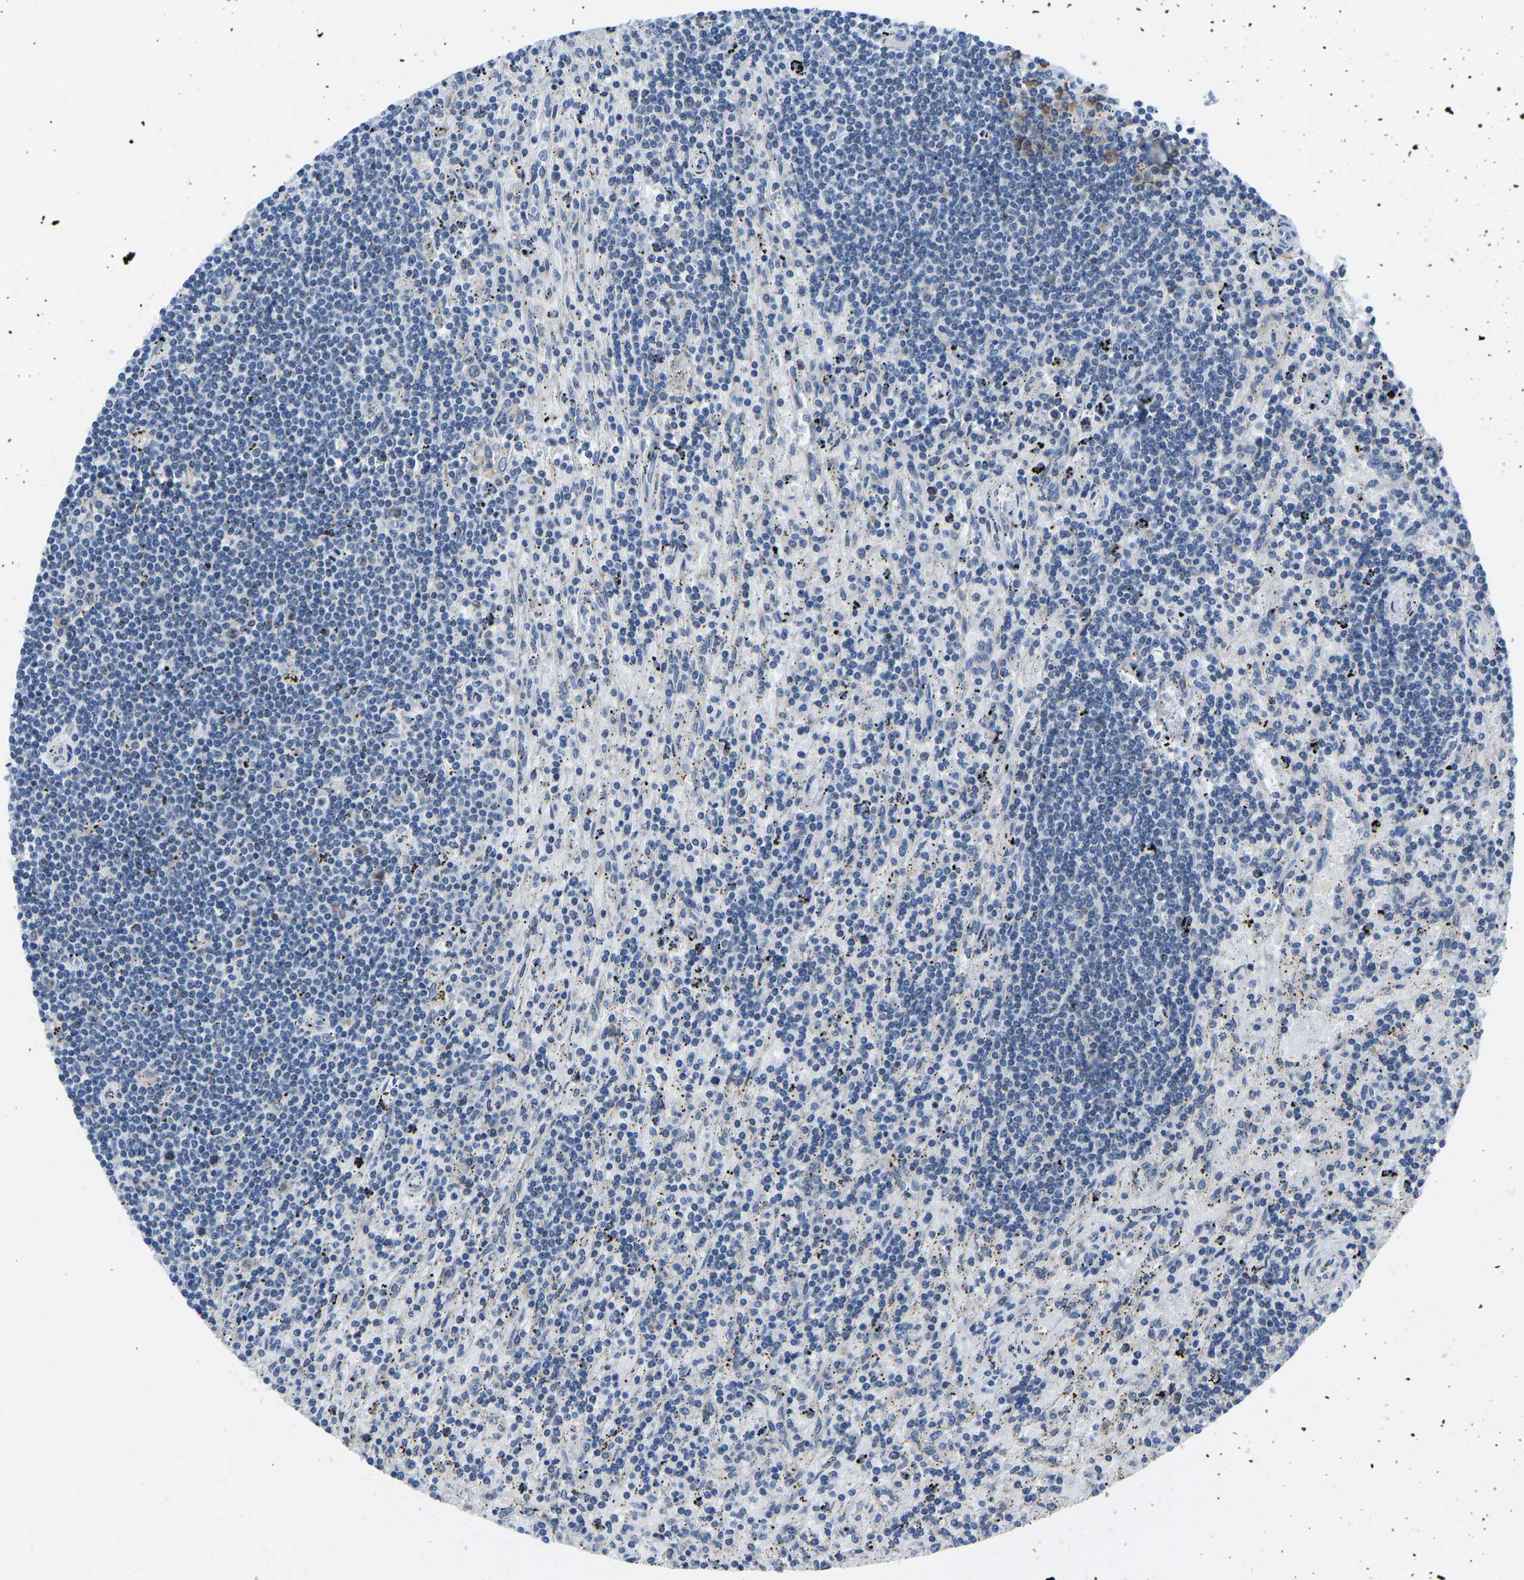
{"staining": {"intensity": "negative", "quantity": "none", "location": "none"}, "tissue": "lymphoma", "cell_type": "Tumor cells", "image_type": "cancer", "snomed": [{"axis": "morphology", "description": "Malignant lymphoma, non-Hodgkin's type, Low grade"}, {"axis": "topography", "description": "Spleen"}], "caption": "High power microscopy micrograph of an immunohistochemistry micrograph of low-grade malignant lymphoma, non-Hodgkin's type, revealing no significant positivity in tumor cells.", "gene": "VRK1", "patient": {"sex": "male", "age": 76}}